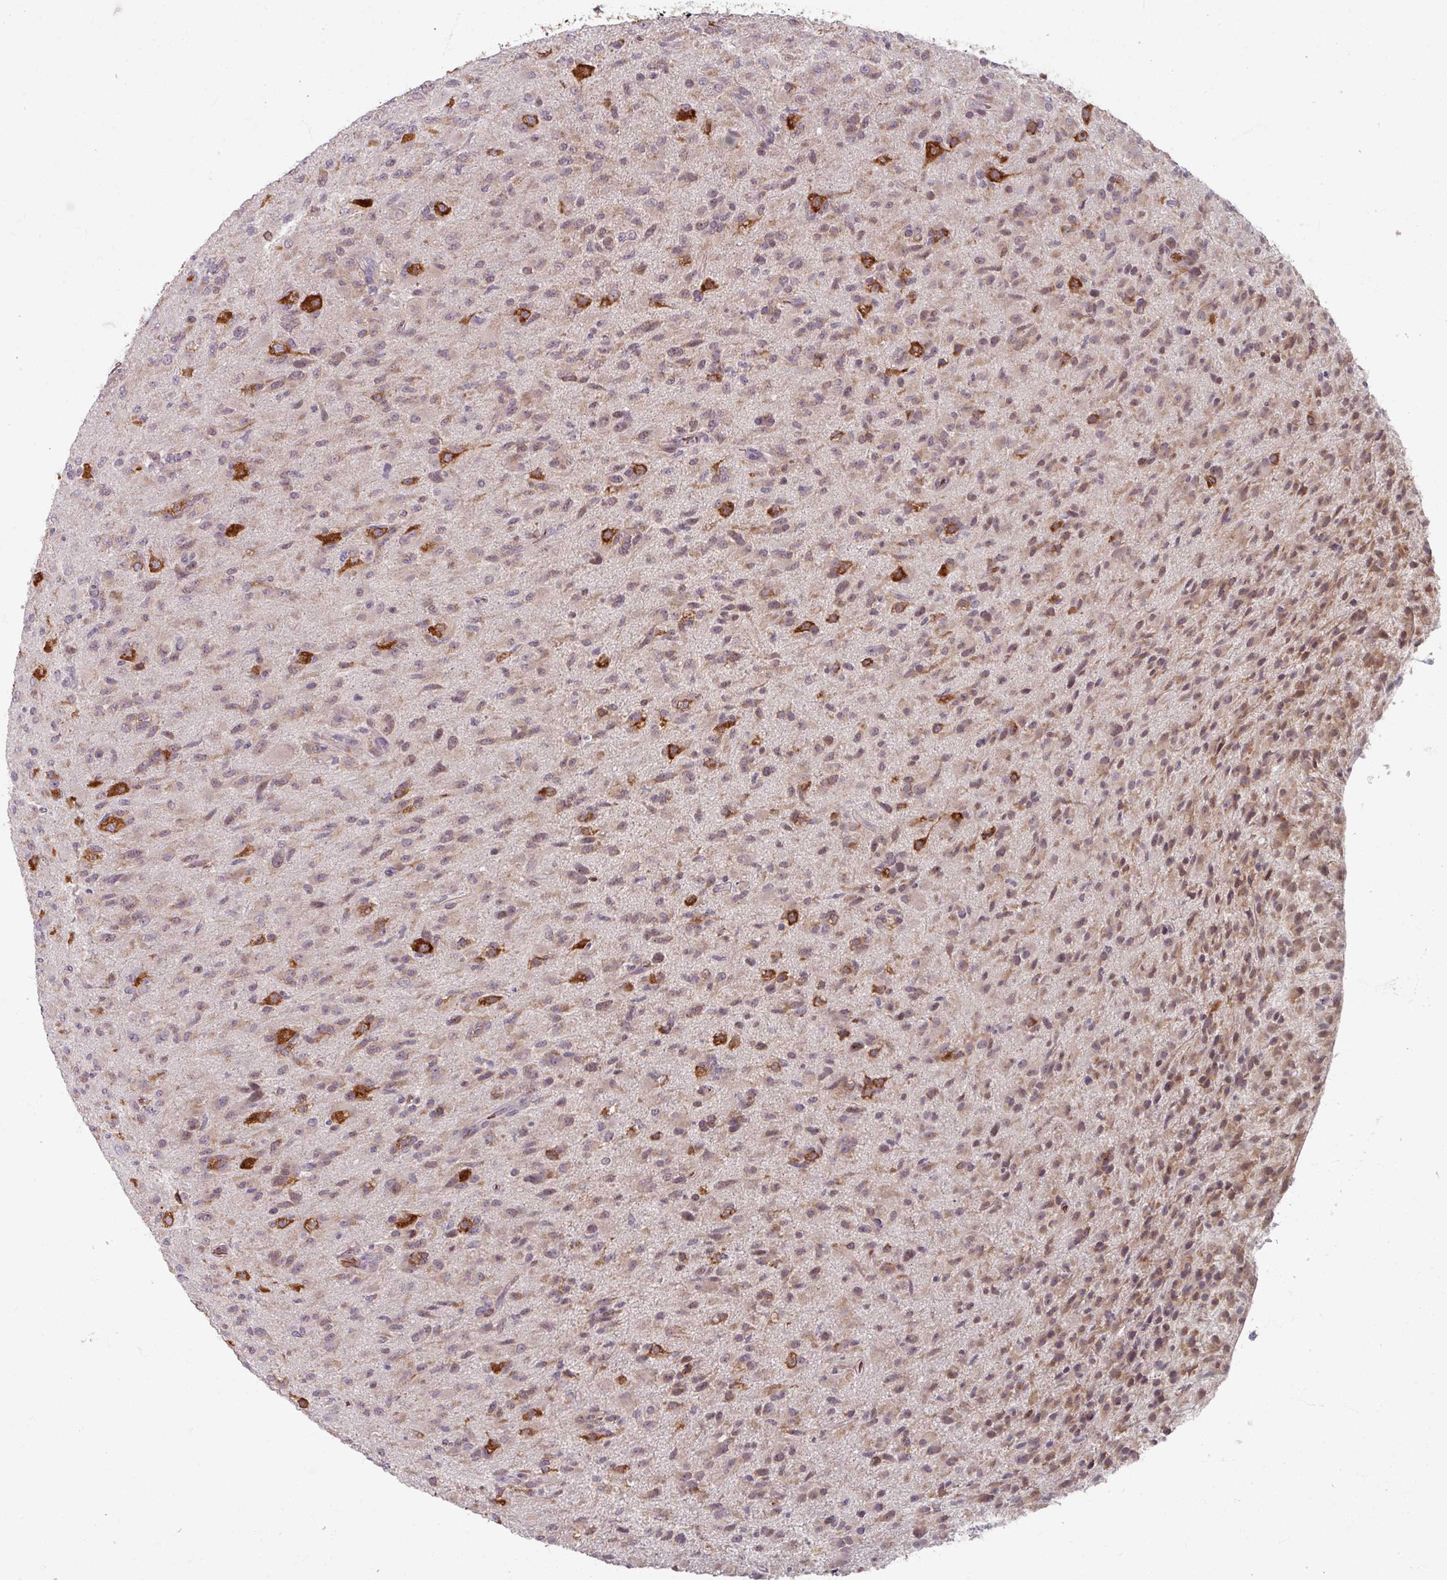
{"staining": {"intensity": "weak", "quantity": "25%-75%", "location": "cytoplasmic/membranous,nuclear"}, "tissue": "glioma", "cell_type": "Tumor cells", "image_type": "cancer", "snomed": [{"axis": "morphology", "description": "Glioma, malignant, Low grade"}, {"axis": "topography", "description": "Brain"}], "caption": "Immunohistochemistry (IHC) photomicrograph of neoplastic tissue: low-grade glioma (malignant) stained using immunohistochemistry demonstrates low levels of weak protein expression localized specifically in the cytoplasmic/membranous and nuclear of tumor cells, appearing as a cytoplasmic/membranous and nuclear brown color.", "gene": "KMT5C", "patient": {"sex": "male", "age": 65}}